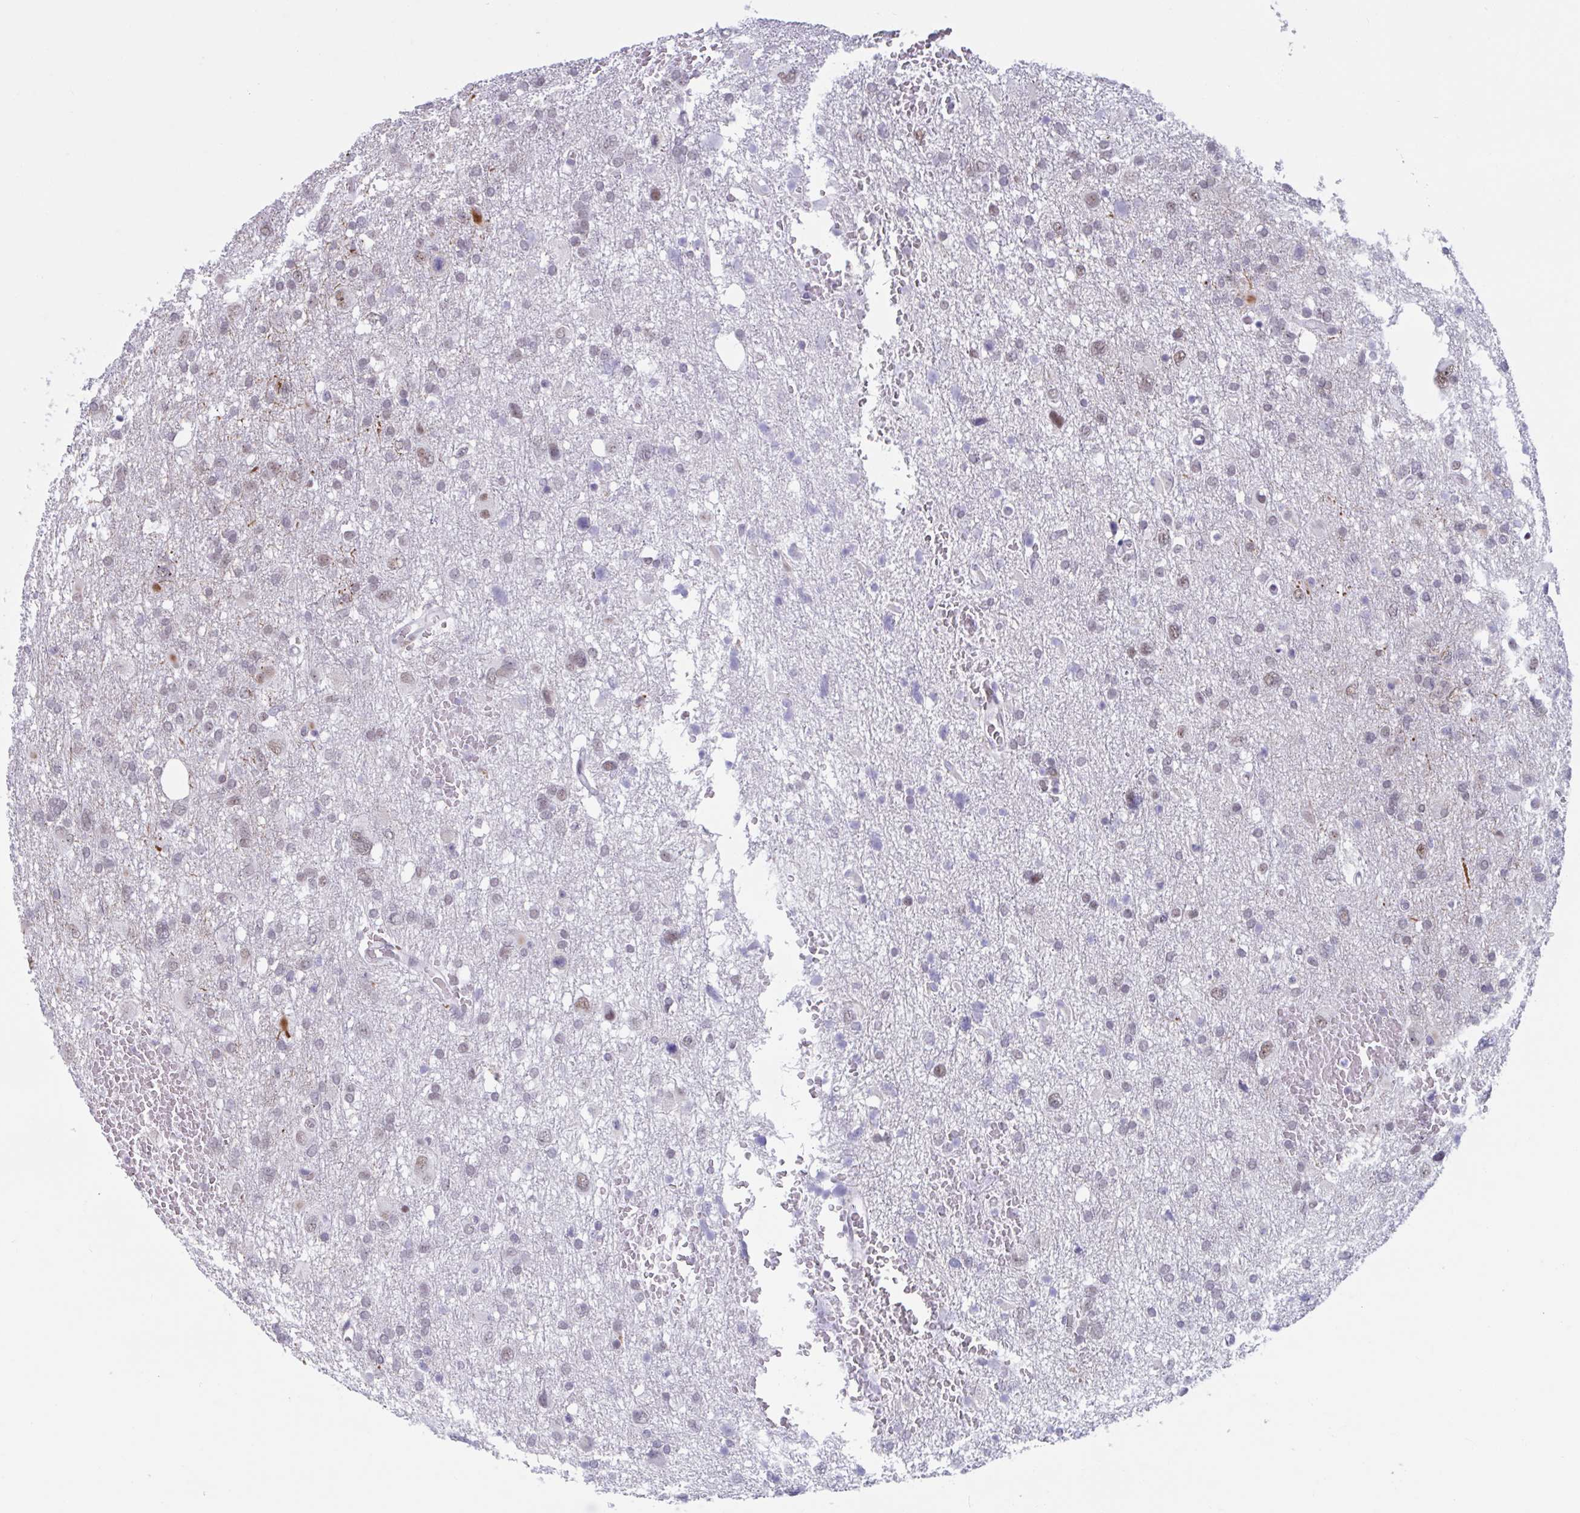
{"staining": {"intensity": "weak", "quantity": "25%-75%", "location": "nuclear"}, "tissue": "glioma", "cell_type": "Tumor cells", "image_type": "cancer", "snomed": [{"axis": "morphology", "description": "Glioma, malignant, High grade"}, {"axis": "topography", "description": "Brain"}], "caption": "Protein staining displays weak nuclear positivity in approximately 25%-75% of tumor cells in malignant glioma (high-grade).", "gene": "MSMB", "patient": {"sex": "male", "age": 61}}